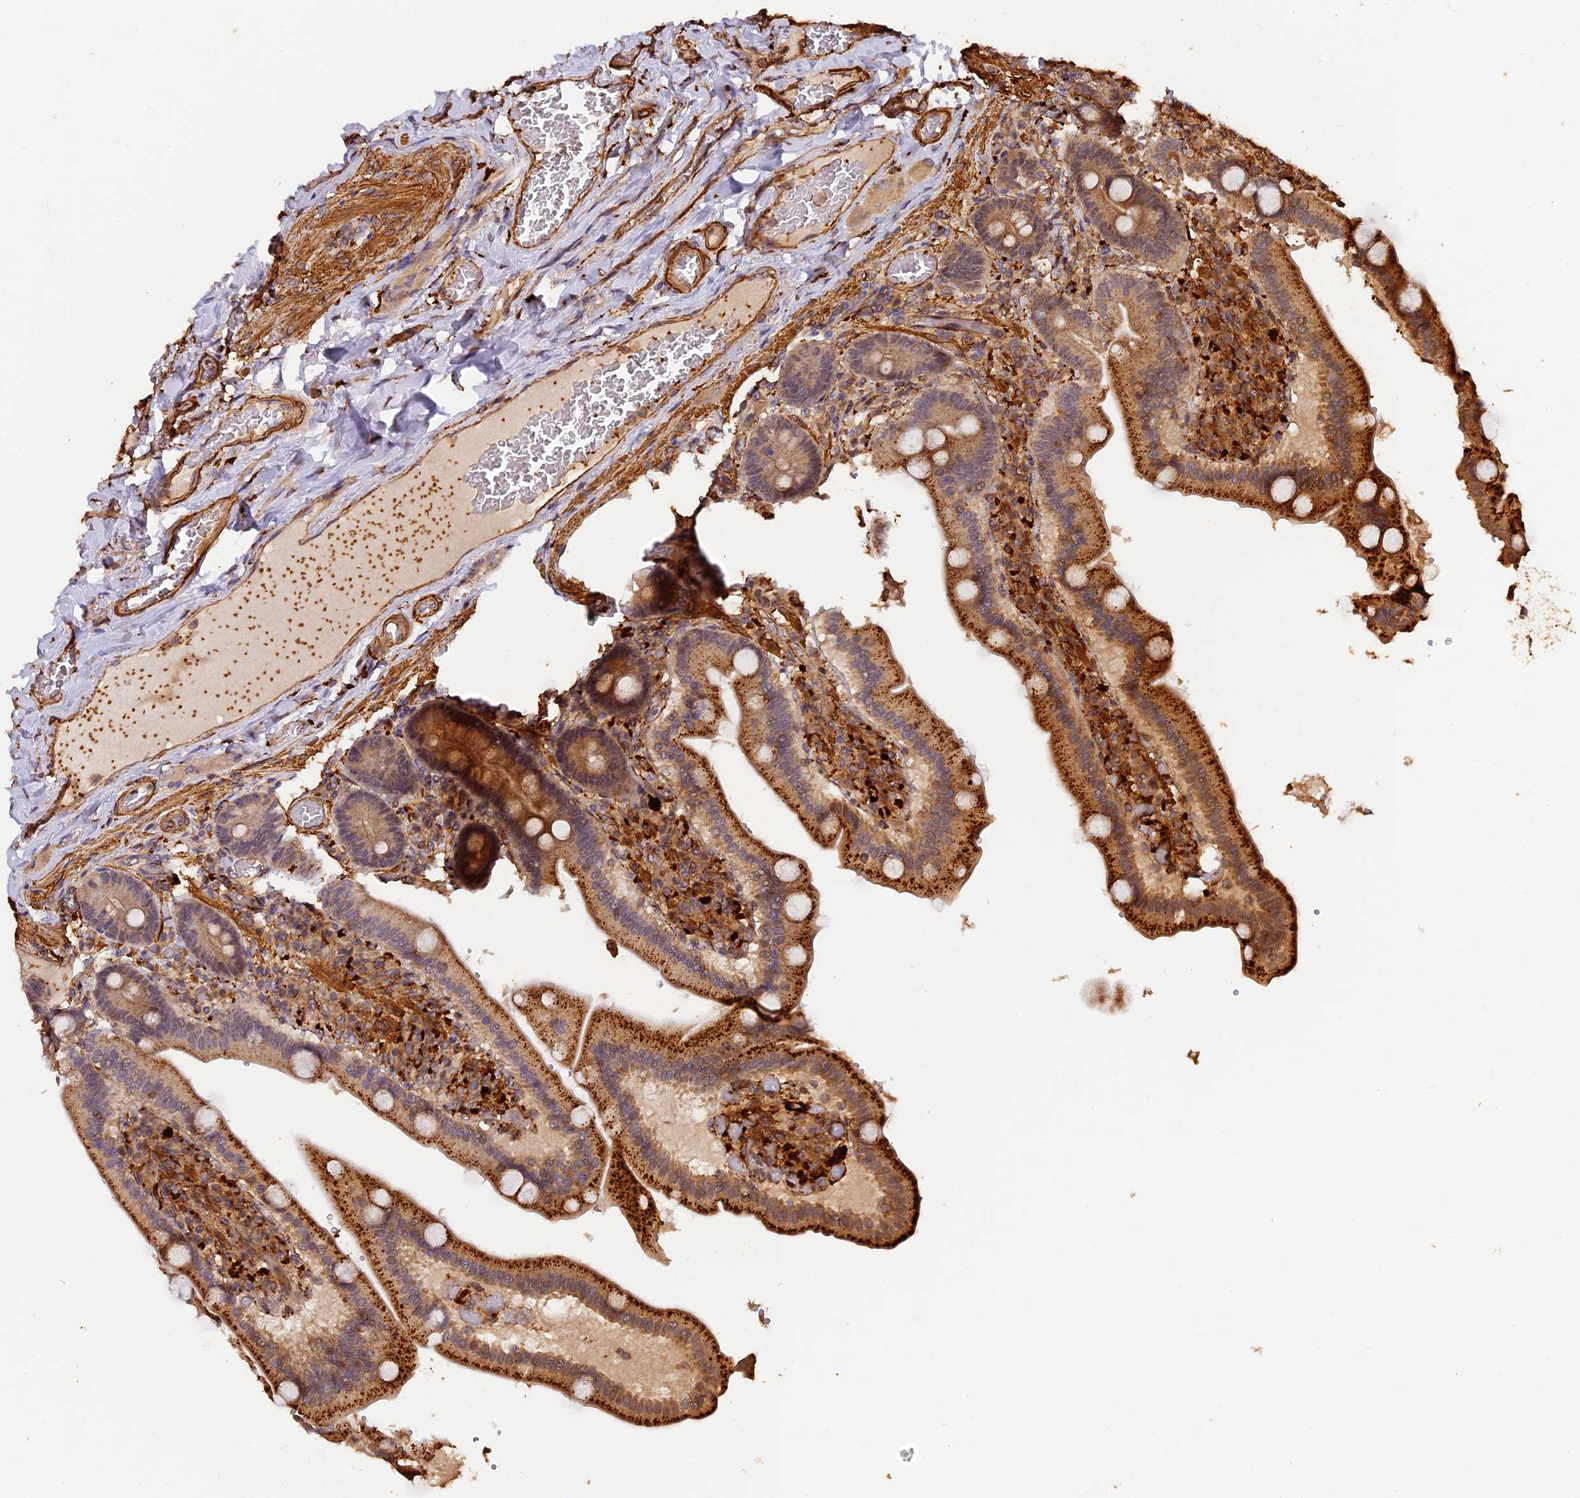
{"staining": {"intensity": "strong", "quantity": ">75%", "location": "cytoplasmic/membranous"}, "tissue": "duodenum", "cell_type": "Glandular cells", "image_type": "normal", "snomed": [{"axis": "morphology", "description": "Normal tissue, NOS"}, {"axis": "topography", "description": "Duodenum"}], "caption": "Immunohistochemistry staining of unremarkable duodenum, which shows high levels of strong cytoplasmic/membranous expression in approximately >75% of glandular cells indicating strong cytoplasmic/membranous protein expression. The staining was performed using DAB (3,3'-diaminobenzidine) (brown) for protein detection and nuclei were counterstained in hematoxylin (blue).", "gene": "MMP15", "patient": {"sex": "female", "age": 62}}